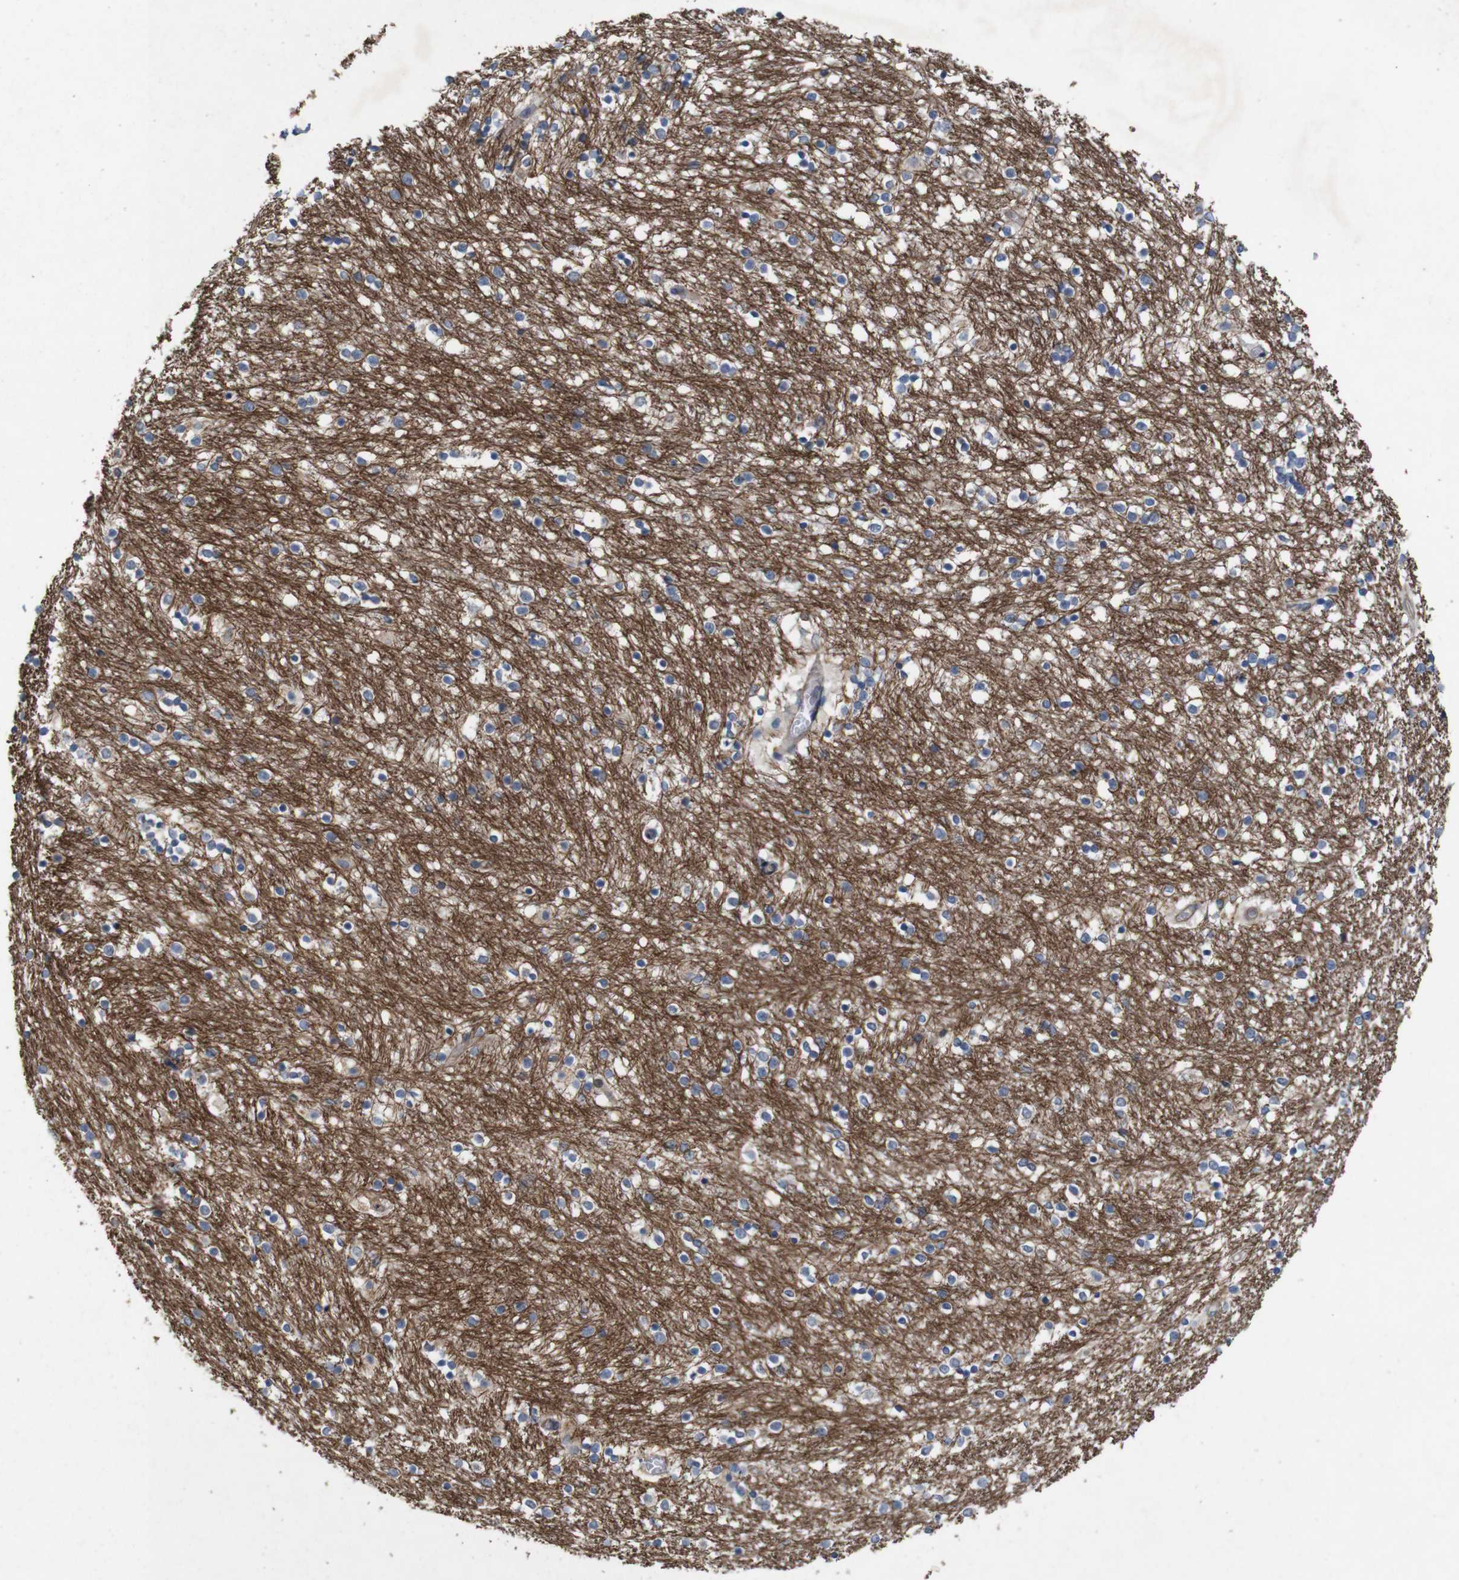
{"staining": {"intensity": "weak", "quantity": "<25%", "location": "cytoplasmic/membranous"}, "tissue": "caudate", "cell_type": "Glial cells", "image_type": "normal", "snomed": [{"axis": "morphology", "description": "Normal tissue, NOS"}, {"axis": "topography", "description": "Lateral ventricle wall"}], "caption": "This image is of benign caudate stained with immunohistochemistry to label a protein in brown with the nuclei are counter-stained blue. There is no positivity in glial cells.", "gene": "SIGLEC8", "patient": {"sex": "female", "age": 54}}